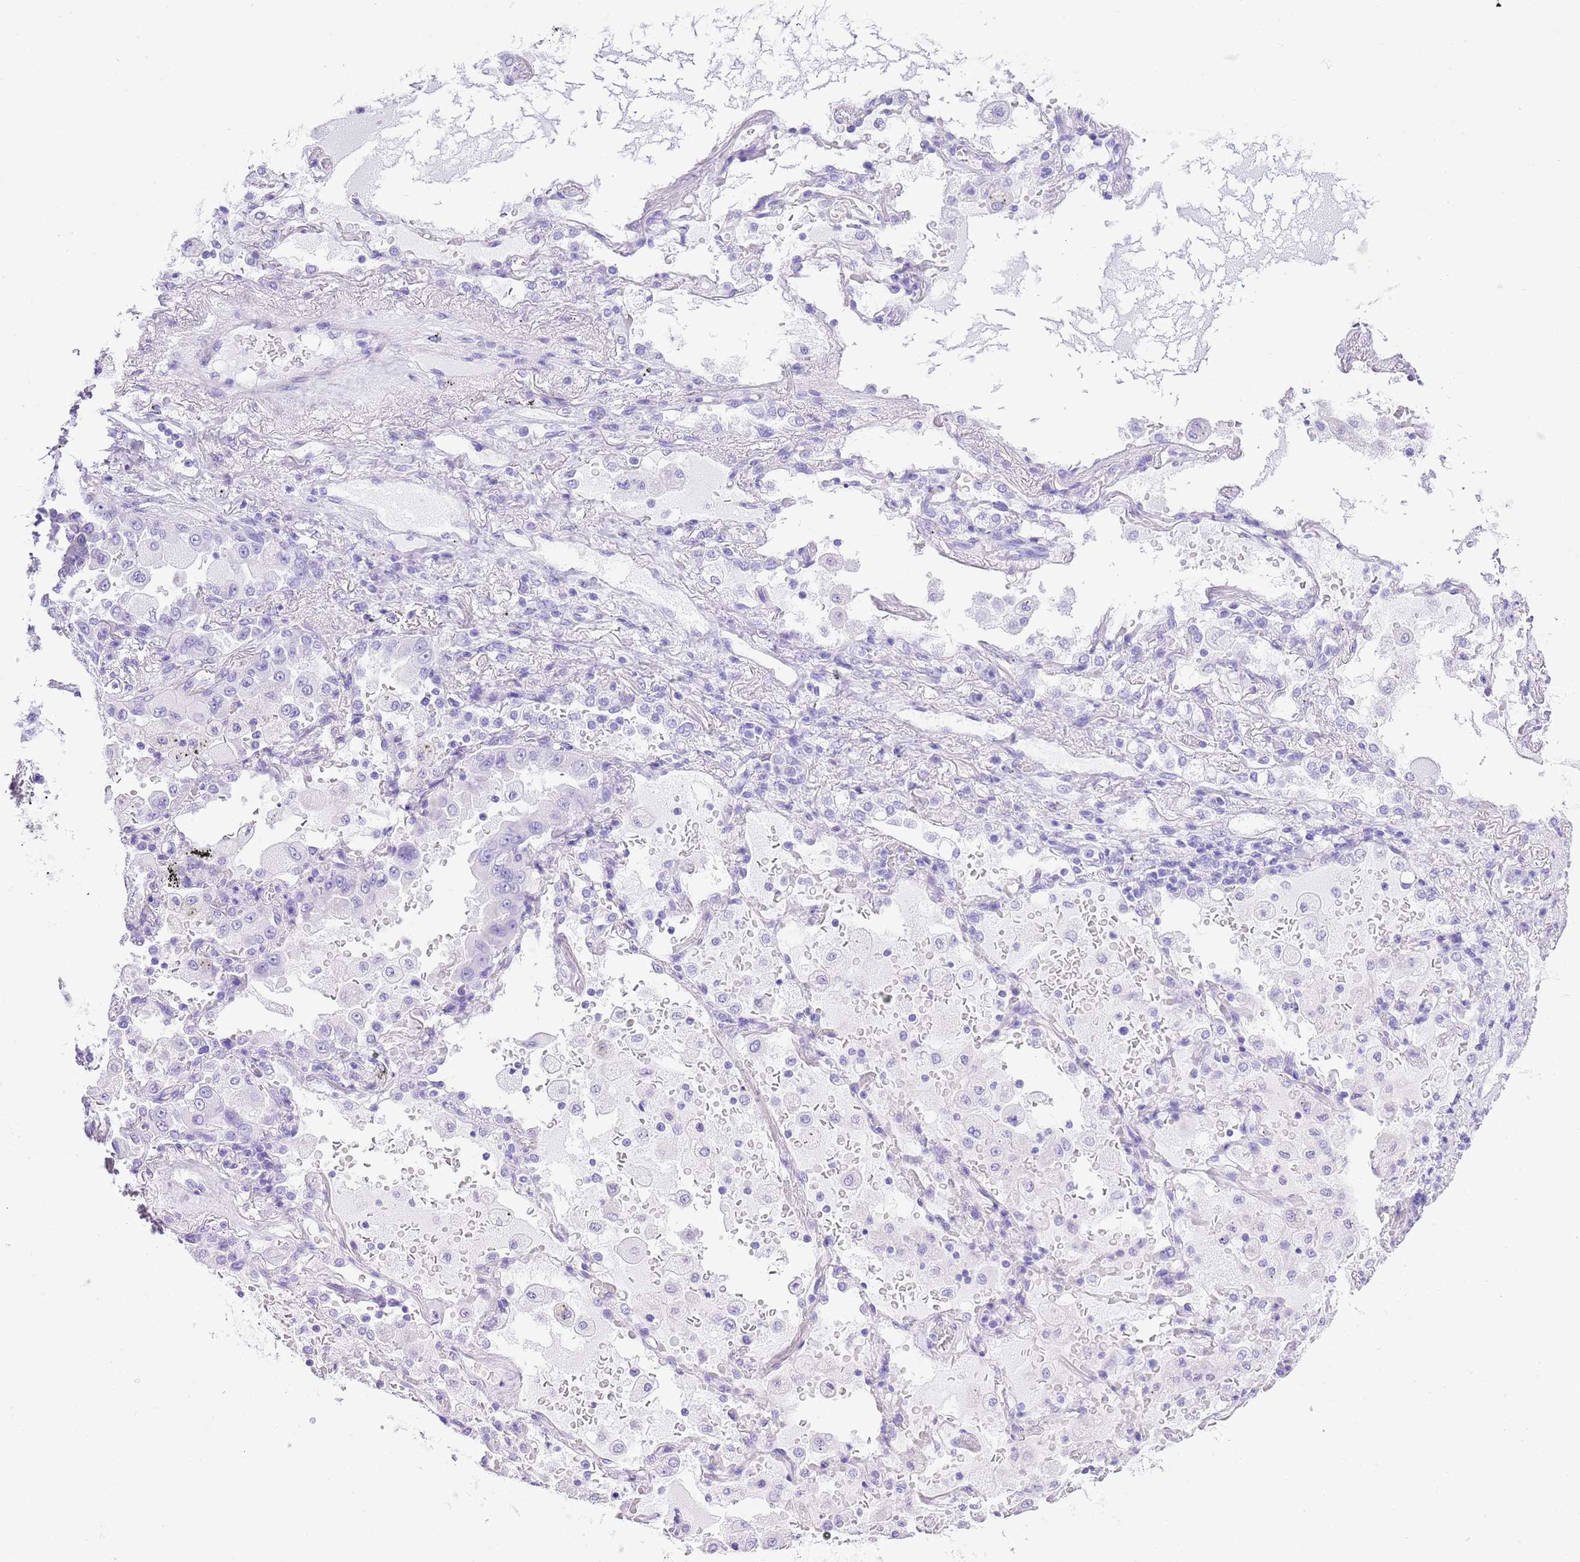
{"staining": {"intensity": "negative", "quantity": "none", "location": "none"}, "tissue": "lung cancer", "cell_type": "Tumor cells", "image_type": "cancer", "snomed": [{"axis": "morphology", "description": "Squamous cell carcinoma, NOS"}, {"axis": "topography", "description": "Lung"}], "caption": "Lung squamous cell carcinoma was stained to show a protein in brown. There is no significant expression in tumor cells. (DAB (3,3'-diaminobenzidine) immunohistochemistry with hematoxylin counter stain).", "gene": "KCNC1", "patient": {"sex": "male", "age": 74}}